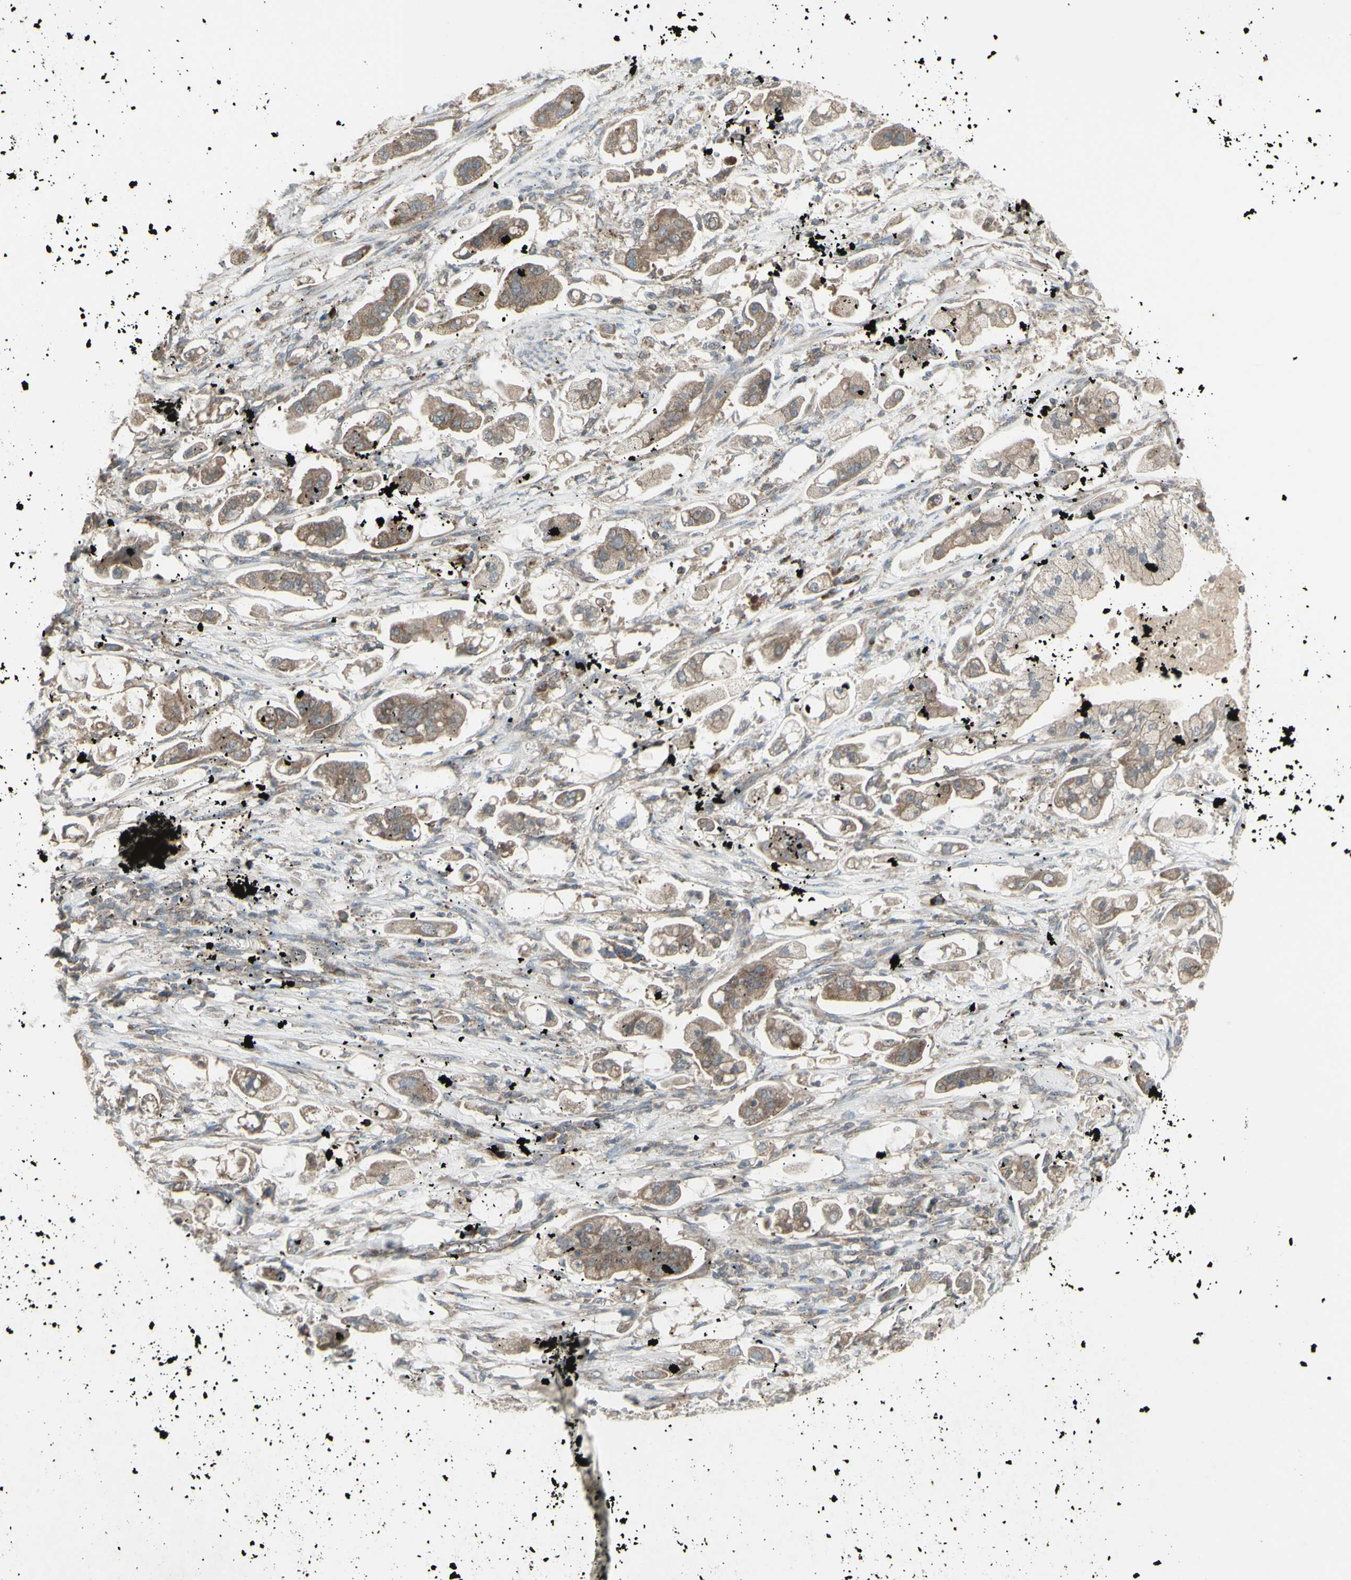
{"staining": {"intensity": "moderate", "quantity": ">75%", "location": "cytoplasmic/membranous"}, "tissue": "stomach cancer", "cell_type": "Tumor cells", "image_type": "cancer", "snomed": [{"axis": "morphology", "description": "Adenocarcinoma, NOS"}, {"axis": "topography", "description": "Stomach"}], "caption": "Immunohistochemistry histopathology image of adenocarcinoma (stomach) stained for a protein (brown), which exhibits medium levels of moderate cytoplasmic/membranous expression in about >75% of tumor cells.", "gene": "SHC1", "patient": {"sex": "male", "age": 62}}